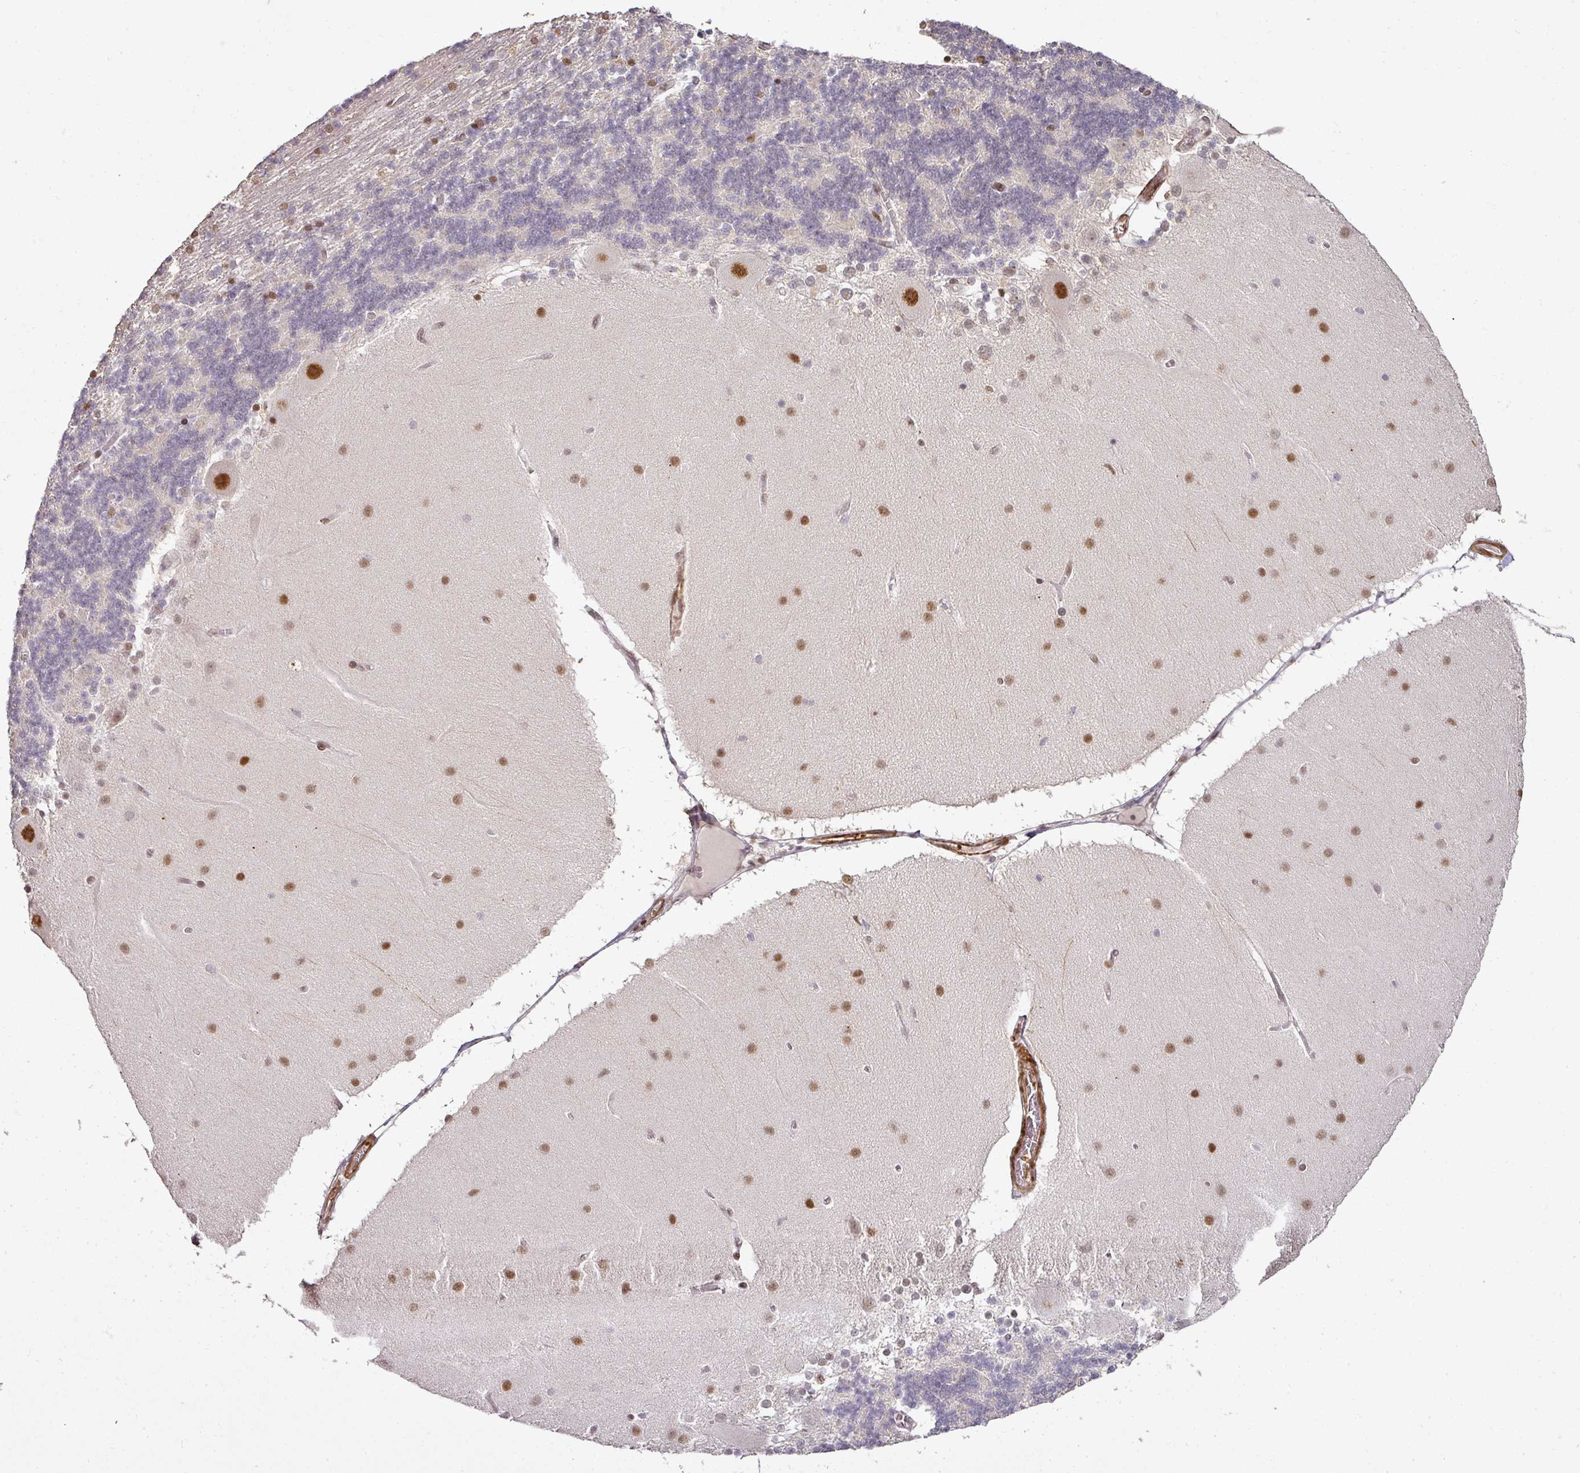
{"staining": {"intensity": "moderate", "quantity": "<25%", "location": "nuclear"}, "tissue": "cerebellum", "cell_type": "Cells in granular layer", "image_type": "normal", "snomed": [{"axis": "morphology", "description": "Normal tissue, NOS"}, {"axis": "topography", "description": "Cerebellum"}], "caption": "Immunohistochemical staining of benign human cerebellum reveals <25% levels of moderate nuclear protein staining in approximately <25% of cells in granular layer. (DAB IHC, brown staining for protein, blue staining for nuclei).", "gene": "GPRIN2", "patient": {"sex": "female", "age": 54}}